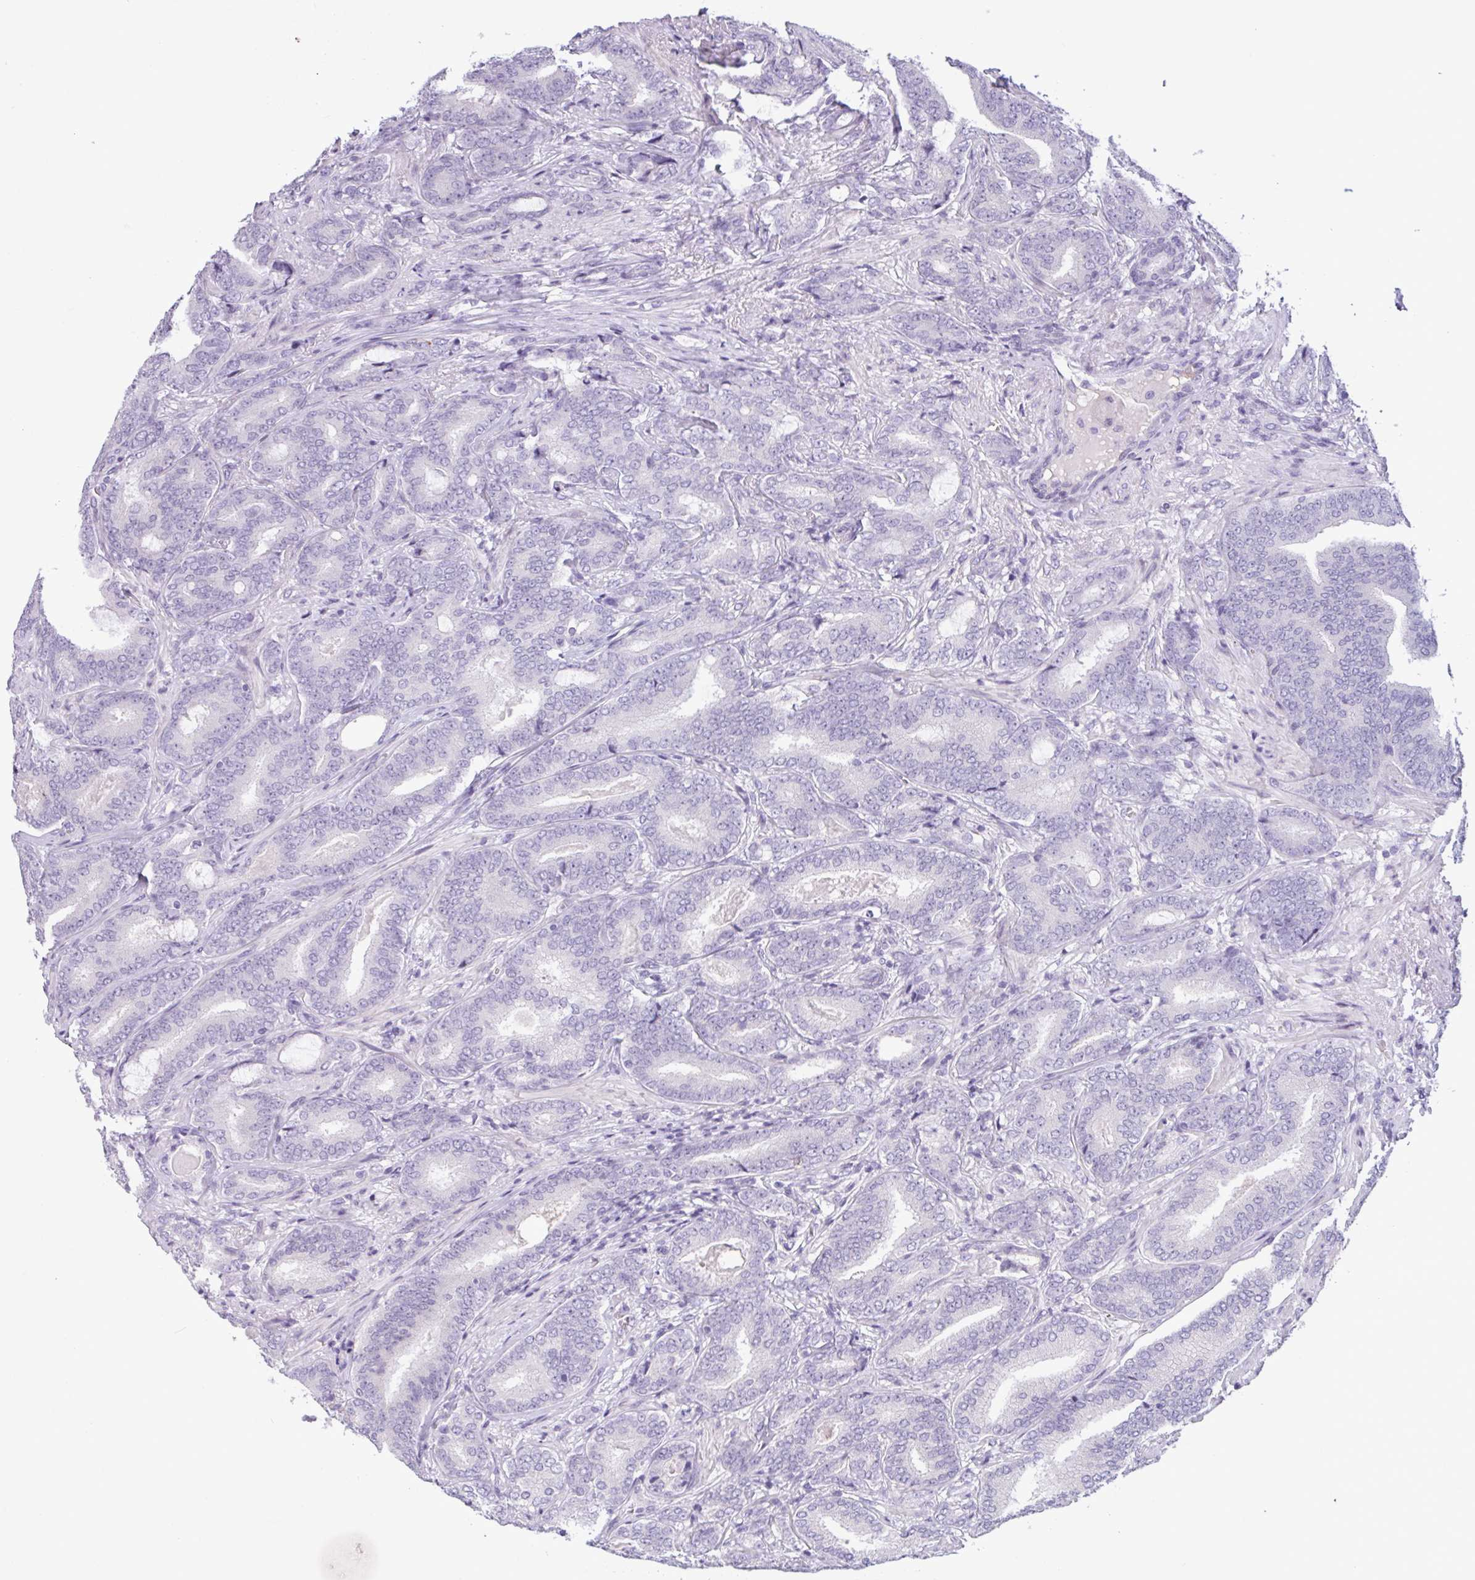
{"staining": {"intensity": "negative", "quantity": "none", "location": "none"}, "tissue": "prostate cancer", "cell_type": "Tumor cells", "image_type": "cancer", "snomed": [{"axis": "morphology", "description": "Adenocarcinoma, Low grade"}, {"axis": "topography", "description": "Prostate and seminal vesicle, NOS"}], "caption": "IHC of prostate cancer (adenocarcinoma (low-grade)) displays no positivity in tumor cells.", "gene": "CTSE", "patient": {"sex": "male", "age": 61}}